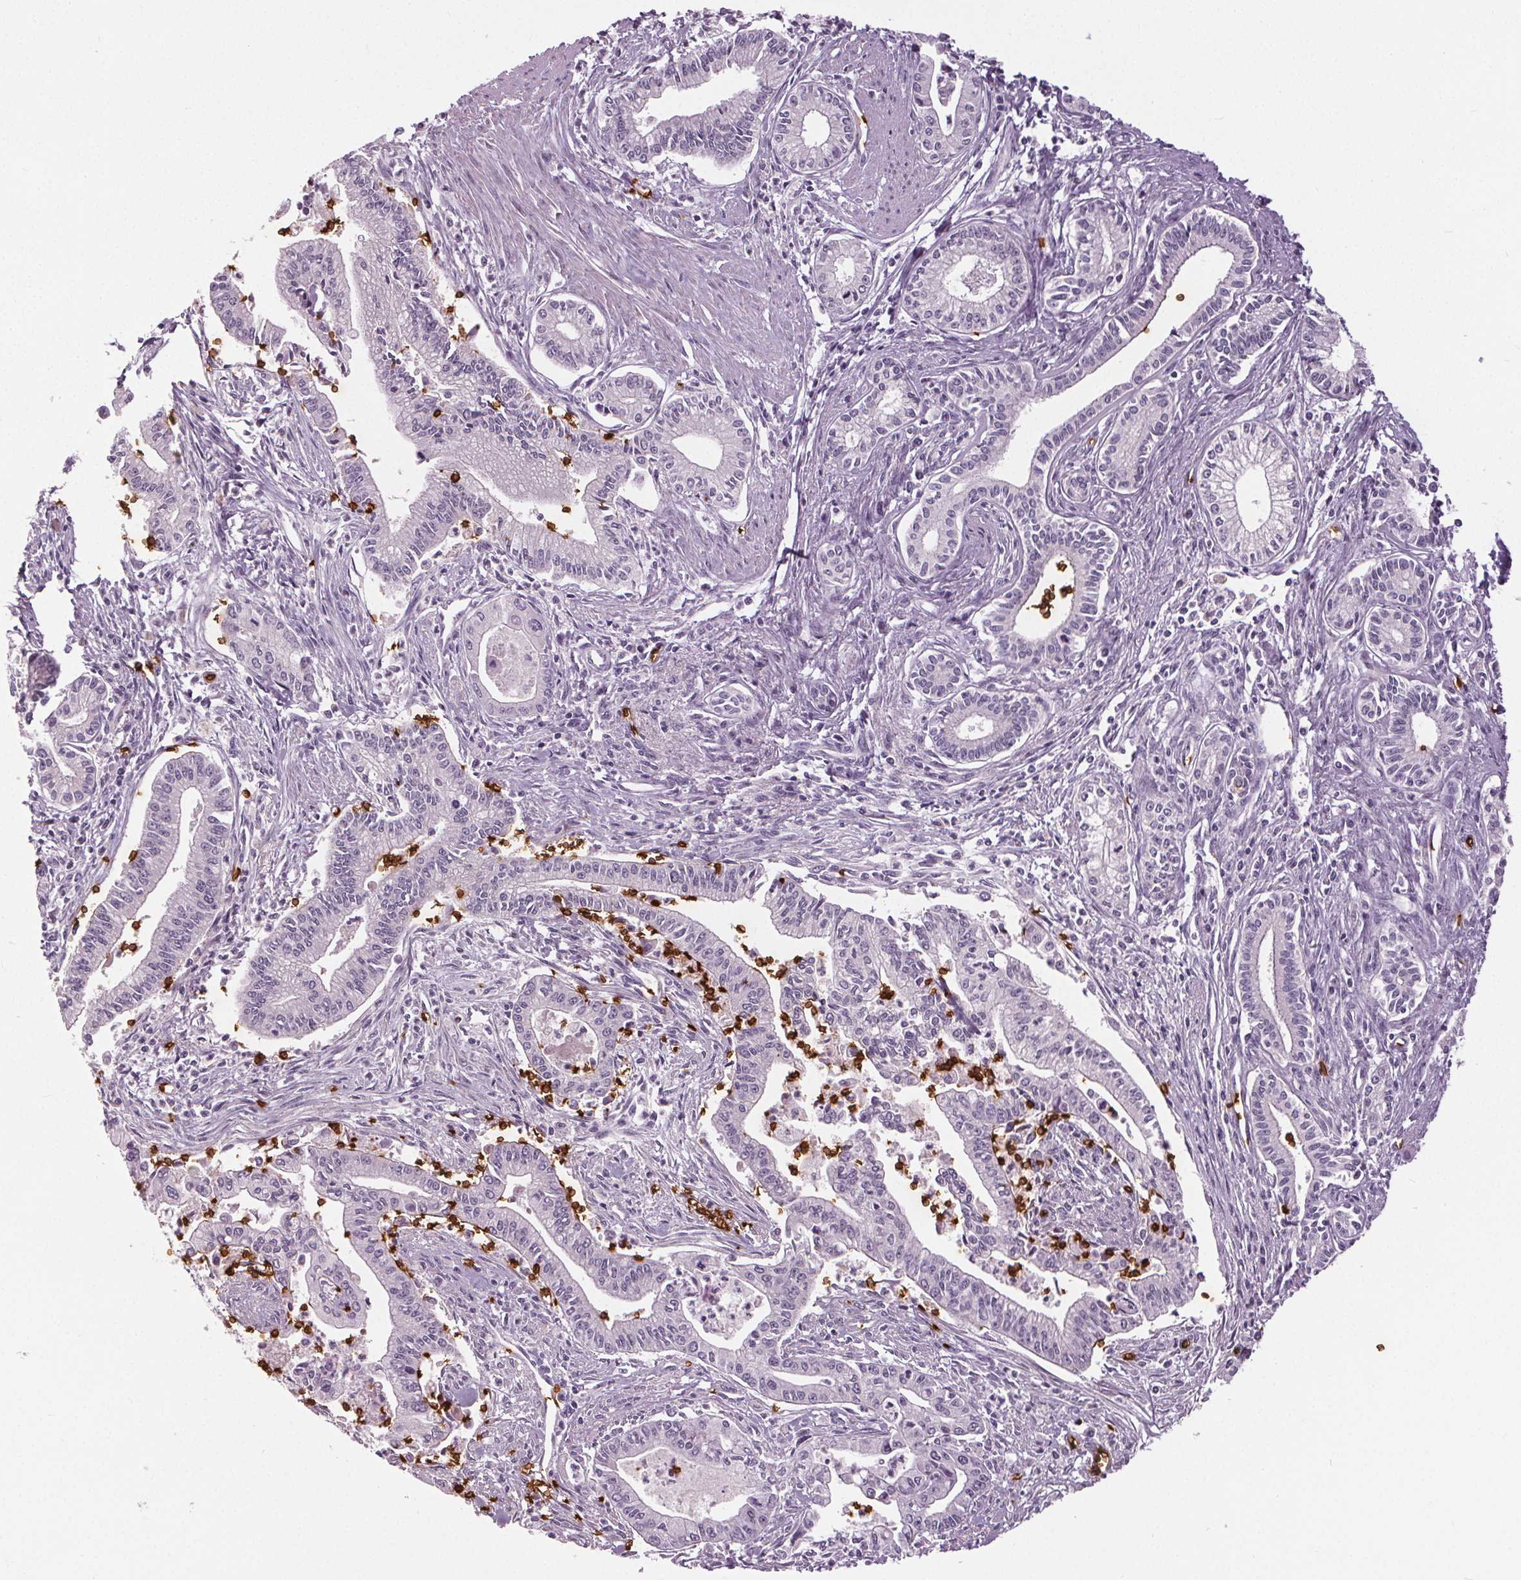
{"staining": {"intensity": "negative", "quantity": "none", "location": "none"}, "tissue": "pancreatic cancer", "cell_type": "Tumor cells", "image_type": "cancer", "snomed": [{"axis": "morphology", "description": "Adenocarcinoma, NOS"}, {"axis": "topography", "description": "Pancreas"}], "caption": "Immunohistochemical staining of human pancreatic adenocarcinoma shows no significant positivity in tumor cells. Nuclei are stained in blue.", "gene": "SLC4A1", "patient": {"sex": "female", "age": 65}}